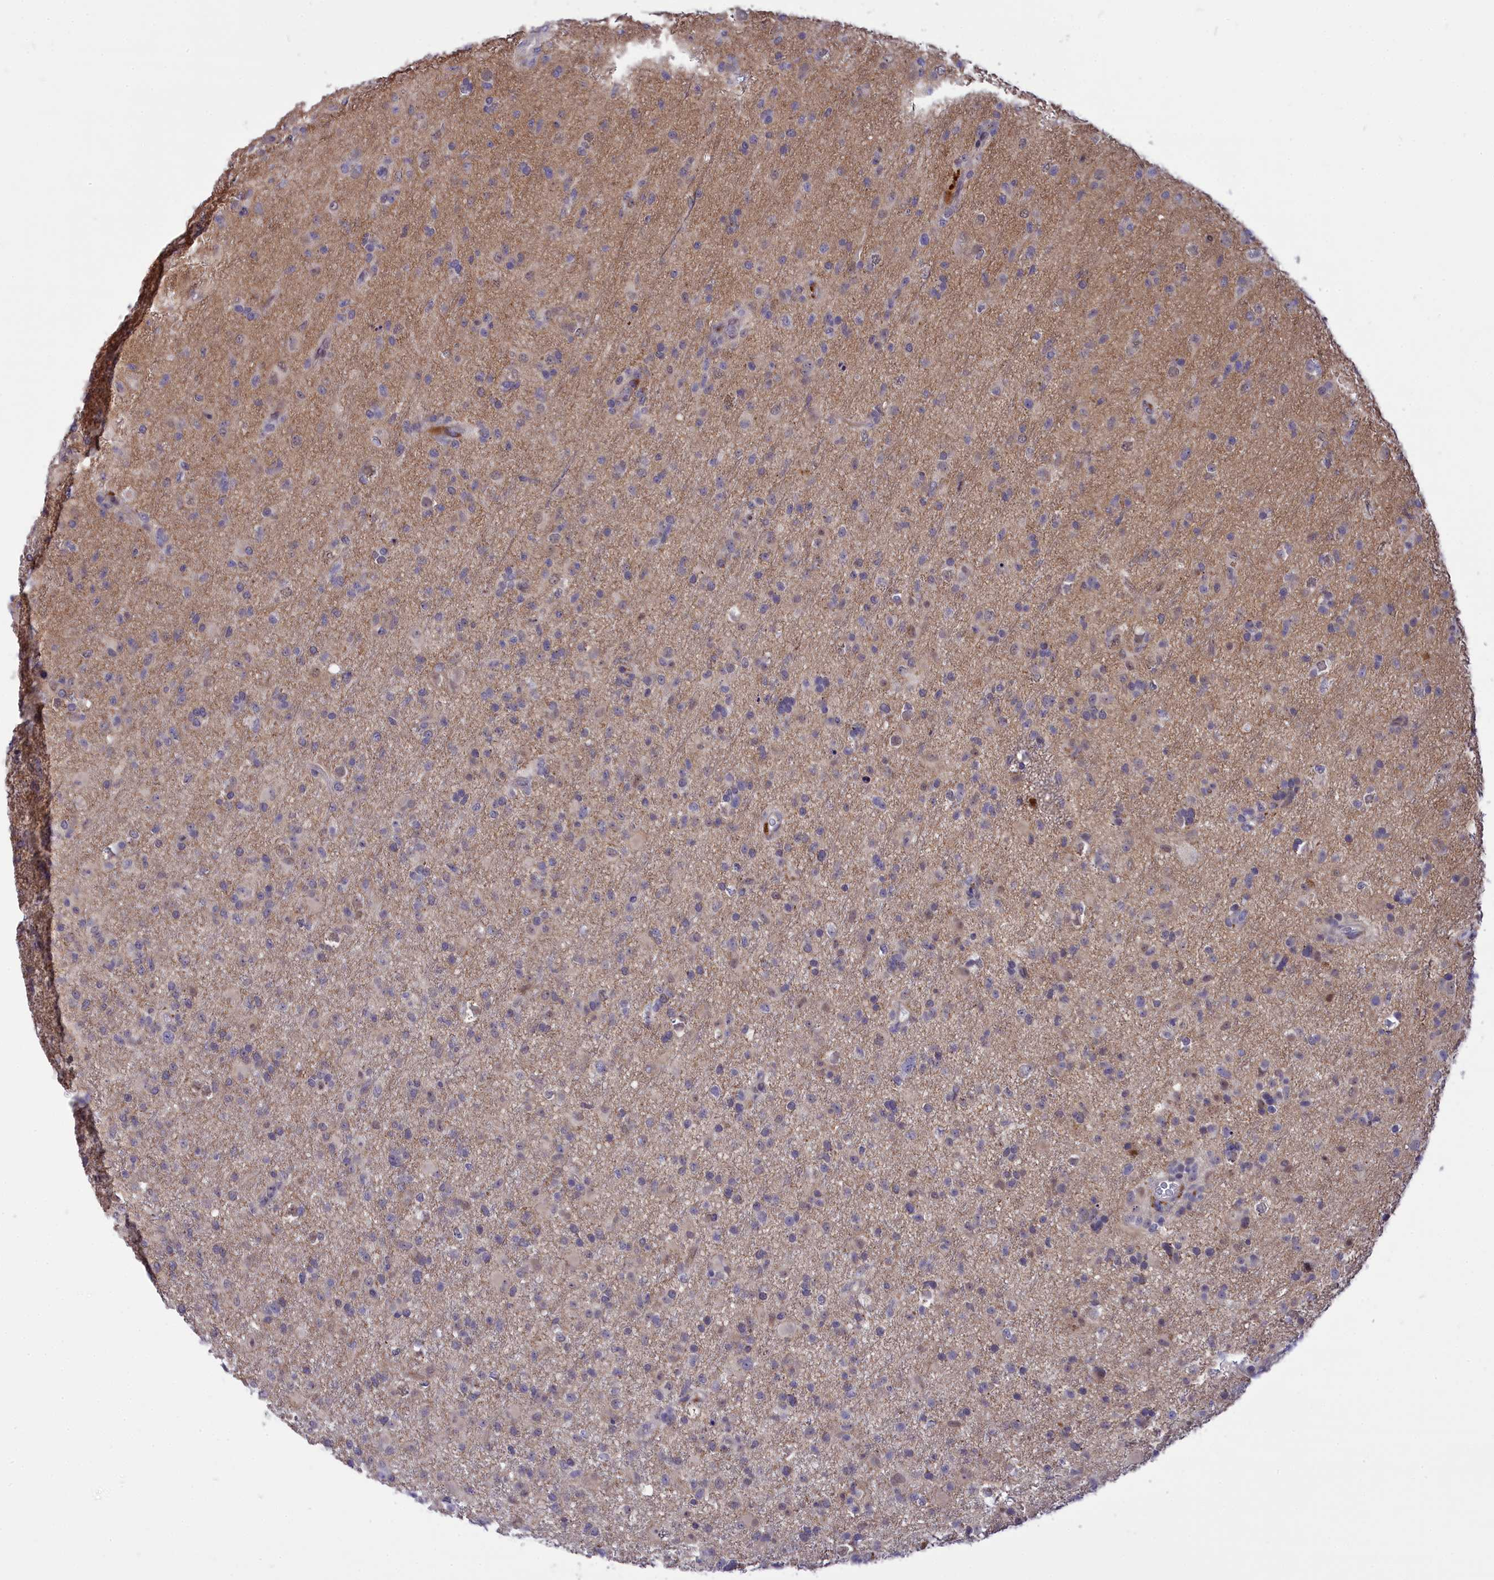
{"staining": {"intensity": "negative", "quantity": "none", "location": "none"}, "tissue": "glioma", "cell_type": "Tumor cells", "image_type": "cancer", "snomed": [{"axis": "morphology", "description": "Glioma, malignant, Low grade"}, {"axis": "topography", "description": "Brain"}], "caption": "DAB immunohistochemical staining of human low-grade glioma (malignant) displays no significant expression in tumor cells.", "gene": "KCTD14", "patient": {"sex": "male", "age": 65}}